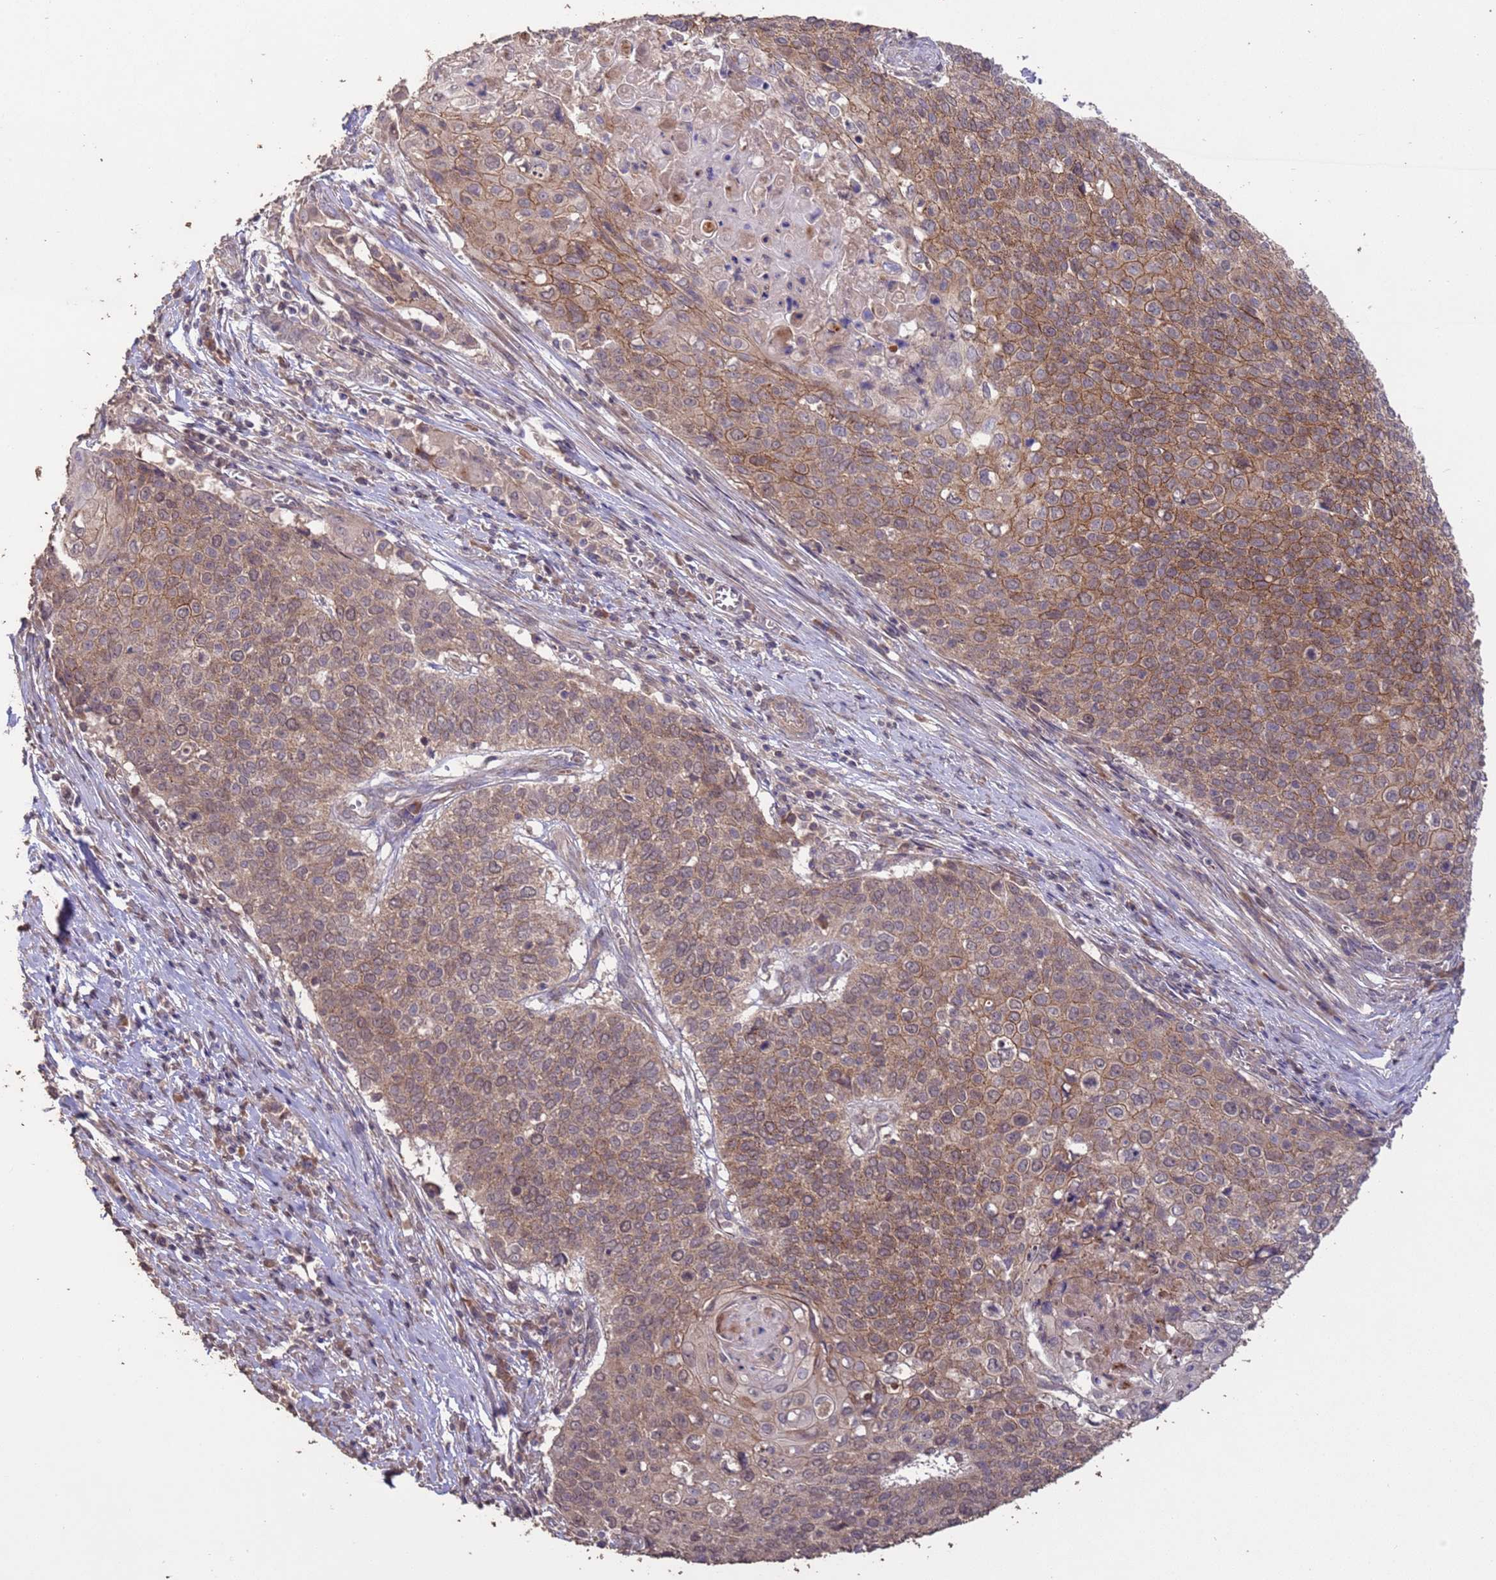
{"staining": {"intensity": "moderate", "quantity": ">75%", "location": "cytoplasmic/membranous"}, "tissue": "cervical cancer", "cell_type": "Tumor cells", "image_type": "cancer", "snomed": [{"axis": "morphology", "description": "Squamous cell carcinoma, NOS"}, {"axis": "topography", "description": "Cervix"}], "caption": "Cervical cancer stained for a protein displays moderate cytoplasmic/membranous positivity in tumor cells.", "gene": "SLC9B2", "patient": {"sex": "female", "age": 39}}